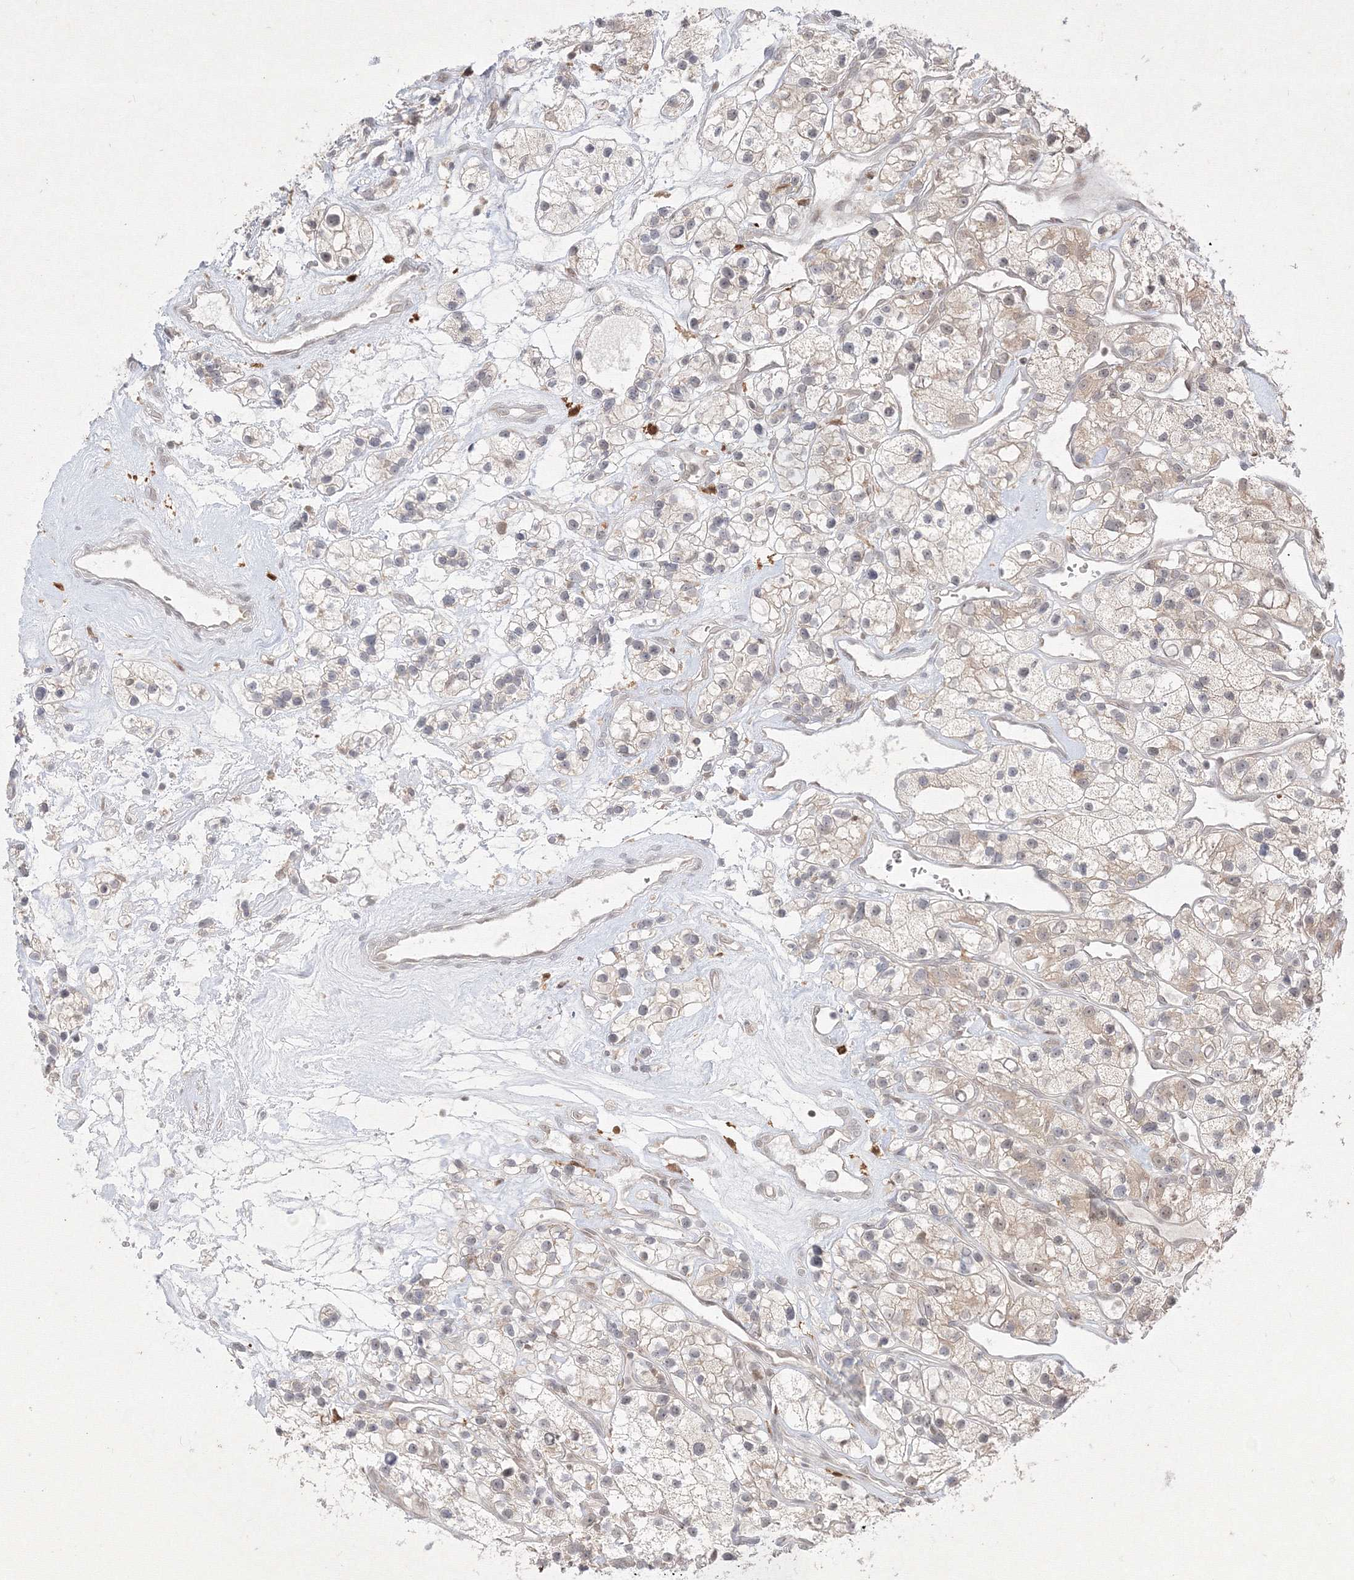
{"staining": {"intensity": "negative", "quantity": "none", "location": "none"}, "tissue": "renal cancer", "cell_type": "Tumor cells", "image_type": "cancer", "snomed": [{"axis": "morphology", "description": "Adenocarcinoma, NOS"}, {"axis": "topography", "description": "Kidney"}], "caption": "IHC micrograph of neoplastic tissue: renal cancer (adenocarcinoma) stained with DAB demonstrates no significant protein staining in tumor cells. (DAB (3,3'-diaminobenzidine) immunohistochemistry (IHC) with hematoxylin counter stain).", "gene": "TAB1", "patient": {"sex": "female", "age": 57}}